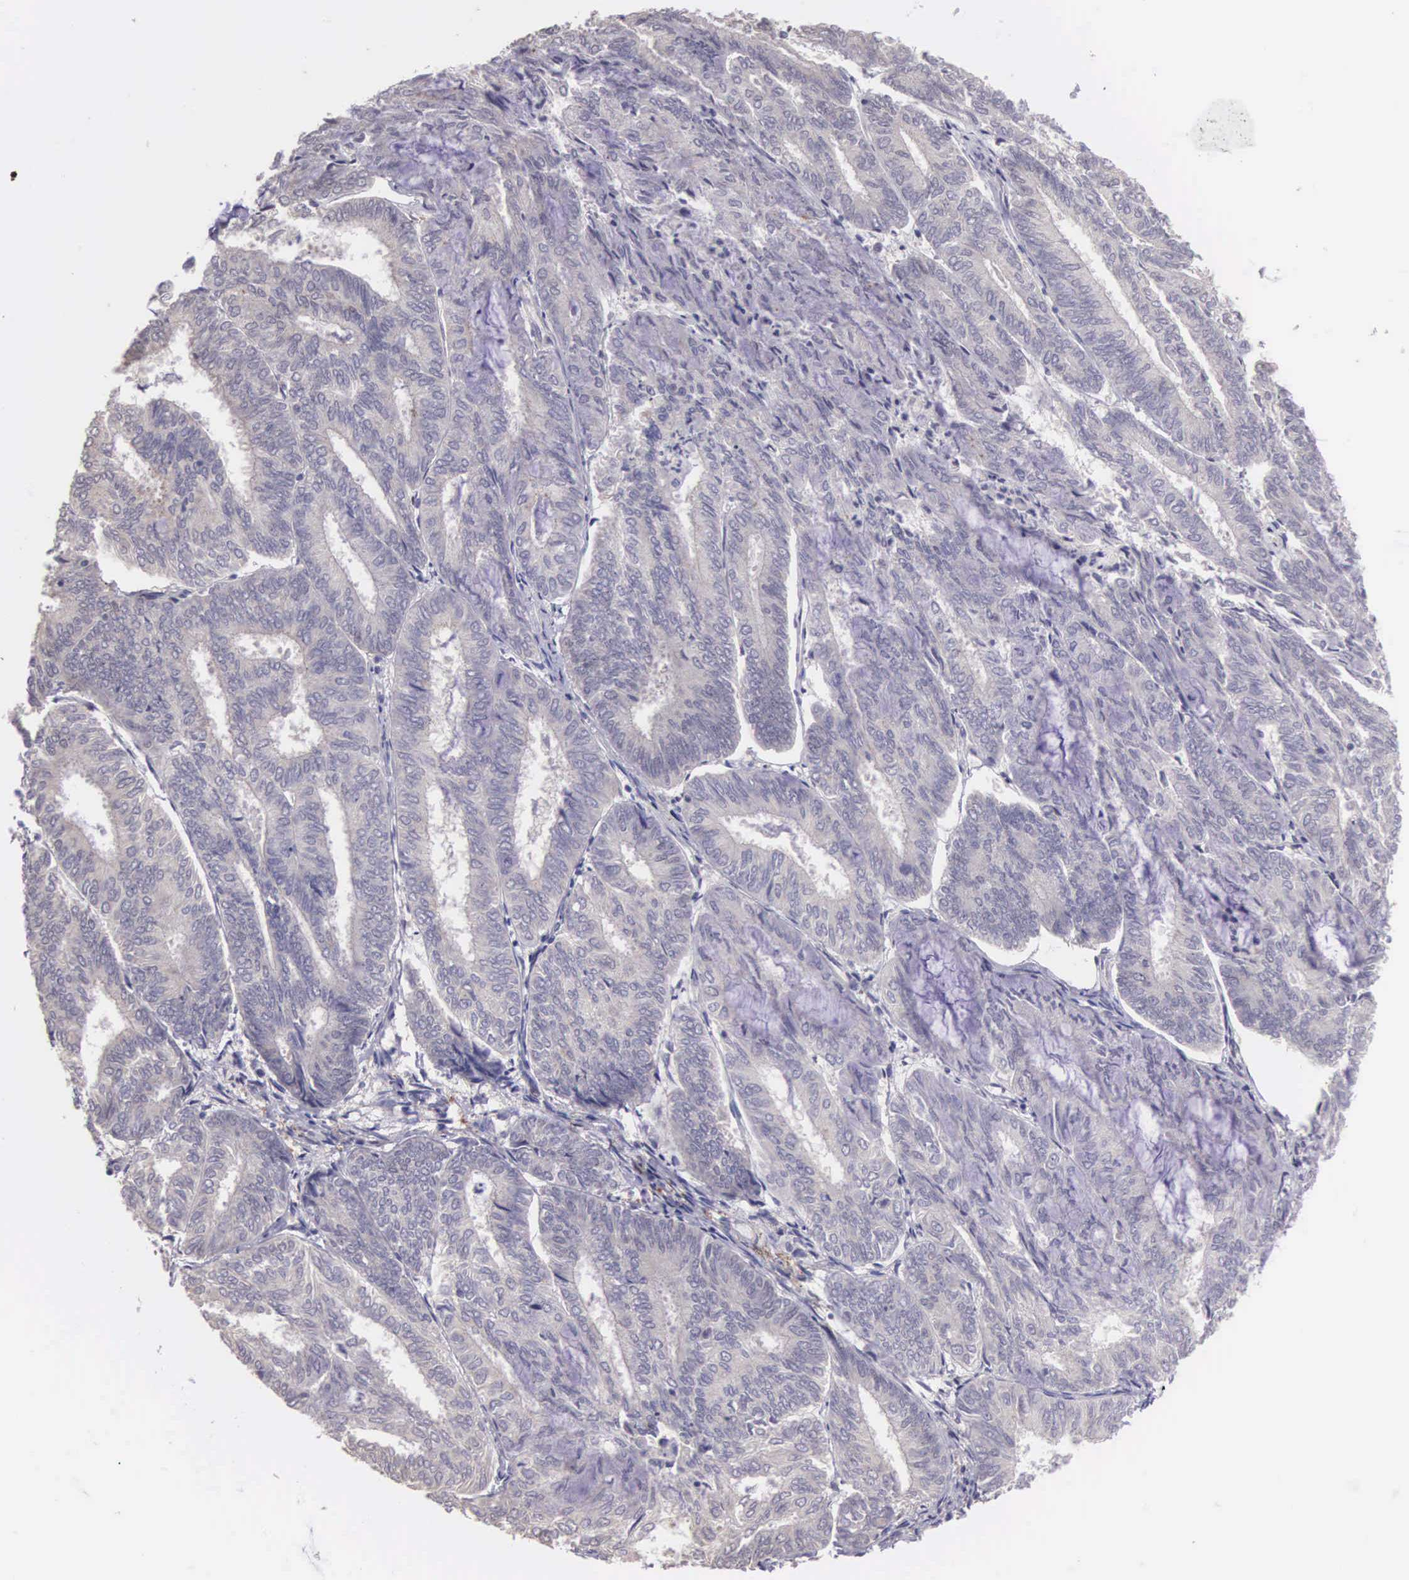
{"staining": {"intensity": "negative", "quantity": "none", "location": "none"}, "tissue": "endometrial cancer", "cell_type": "Tumor cells", "image_type": "cancer", "snomed": [{"axis": "morphology", "description": "Adenocarcinoma, NOS"}, {"axis": "topography", "description": "Endometrium"}], "caption": "This is an immunohistochemistry (IHC) histopathology image of endometrial cancer (adenocarcinoma). There is no positivity in tumor cells.", "gene": "CDC45", "patient": {"sex": "female", "age": 59}}